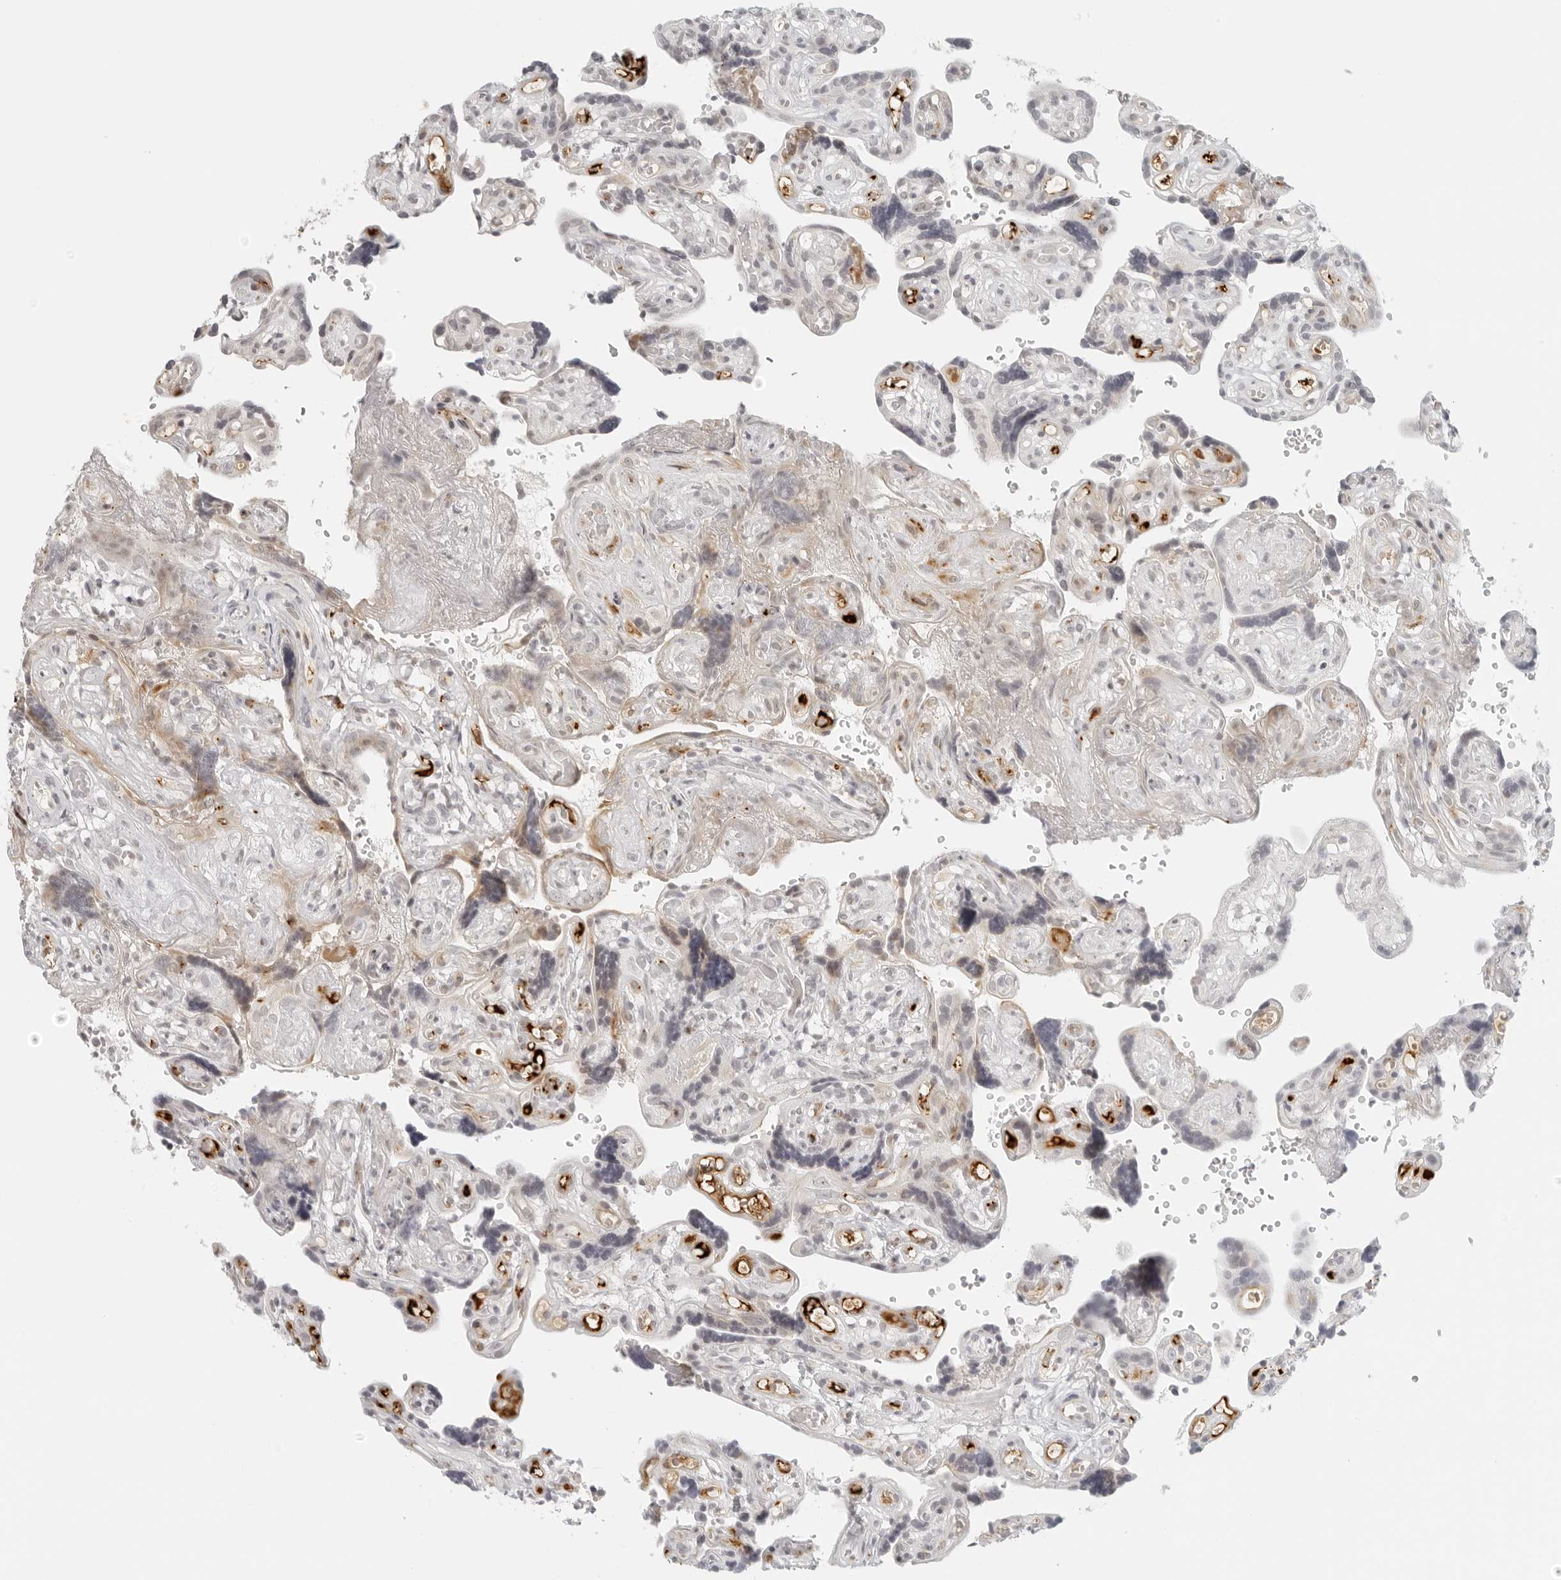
{"staining": {"intensity": "strong", "quantity": "25%-75%", "location": "cytoplasmic/membranous"}, "tissue": "placenta", "cell_type": "Decidual cells", "image_type": "normal", "snomed": [{"axis": "morphology", "description": "Normal tissue, NOS"}, {"axis": "topography", "description": "Placenta"}], "caption": "Immunohistochemical staining of normal human placenta exhibits high levels of strong cytoplasmic/membranous expression in about 25%-75% of decidual cells.", "gene": "ZNF678", "patient": {"sex": "female", "age": 30}}